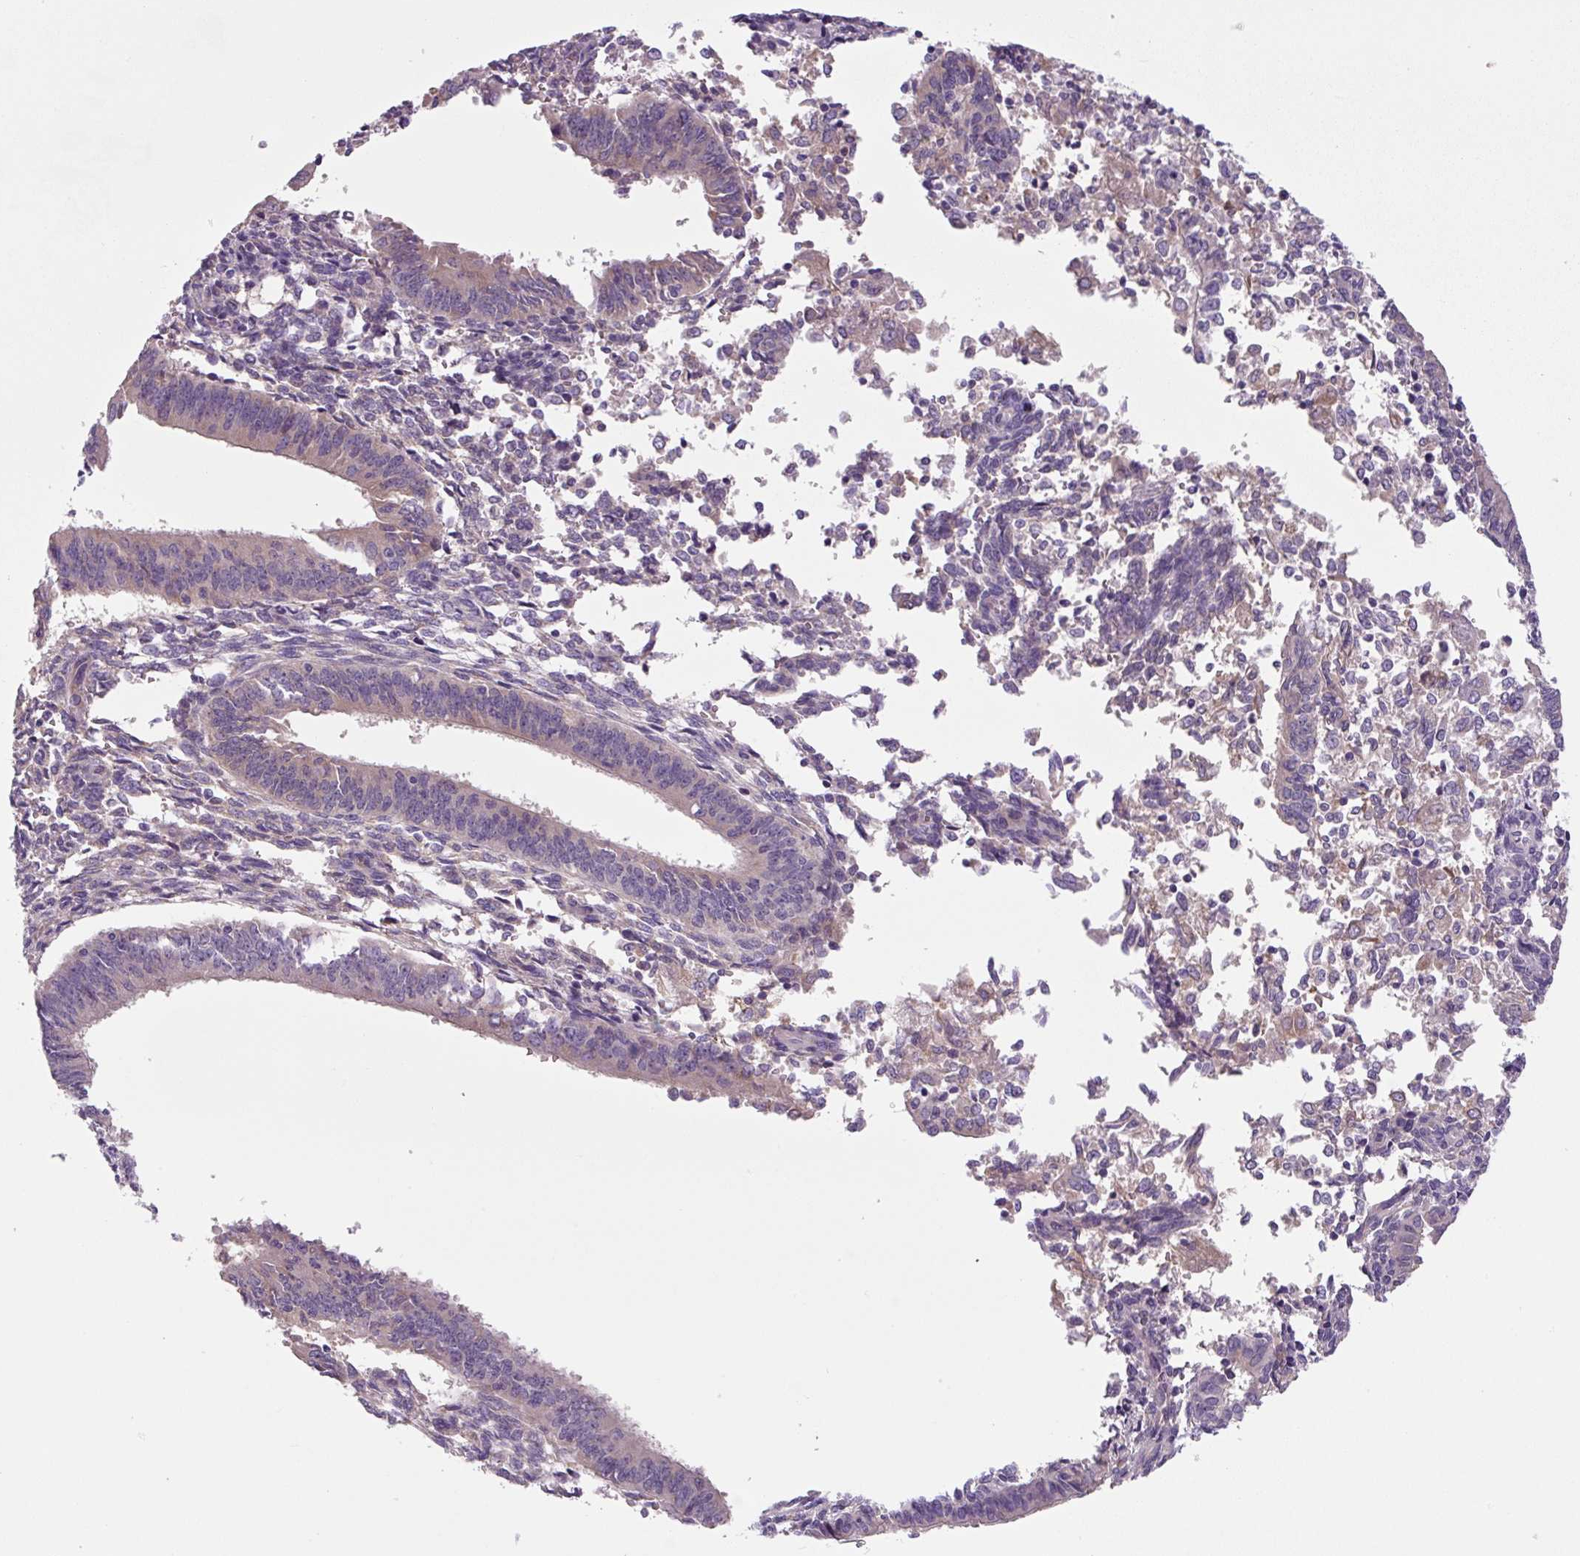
{"staining": {"intensity": "weak", "quantity": "<25%", "location": "cytoplasmic/membranous"}, "tissue": "endometrial cancer", "cell_type": "Tumor cells", "image_type": "cancer", "snomed": [{"axis": "morphology", "description": "Adenocarcinoma, NOS"}, {"axis": "topography", "description": "Endometrium"}], "caption": "Histopathology image shows no significant protein staining in tumor cells of endometrial cancer (adenocarcinoma).", "gene": "FZD5", "patient": {"sex": "female", "age": 50}}